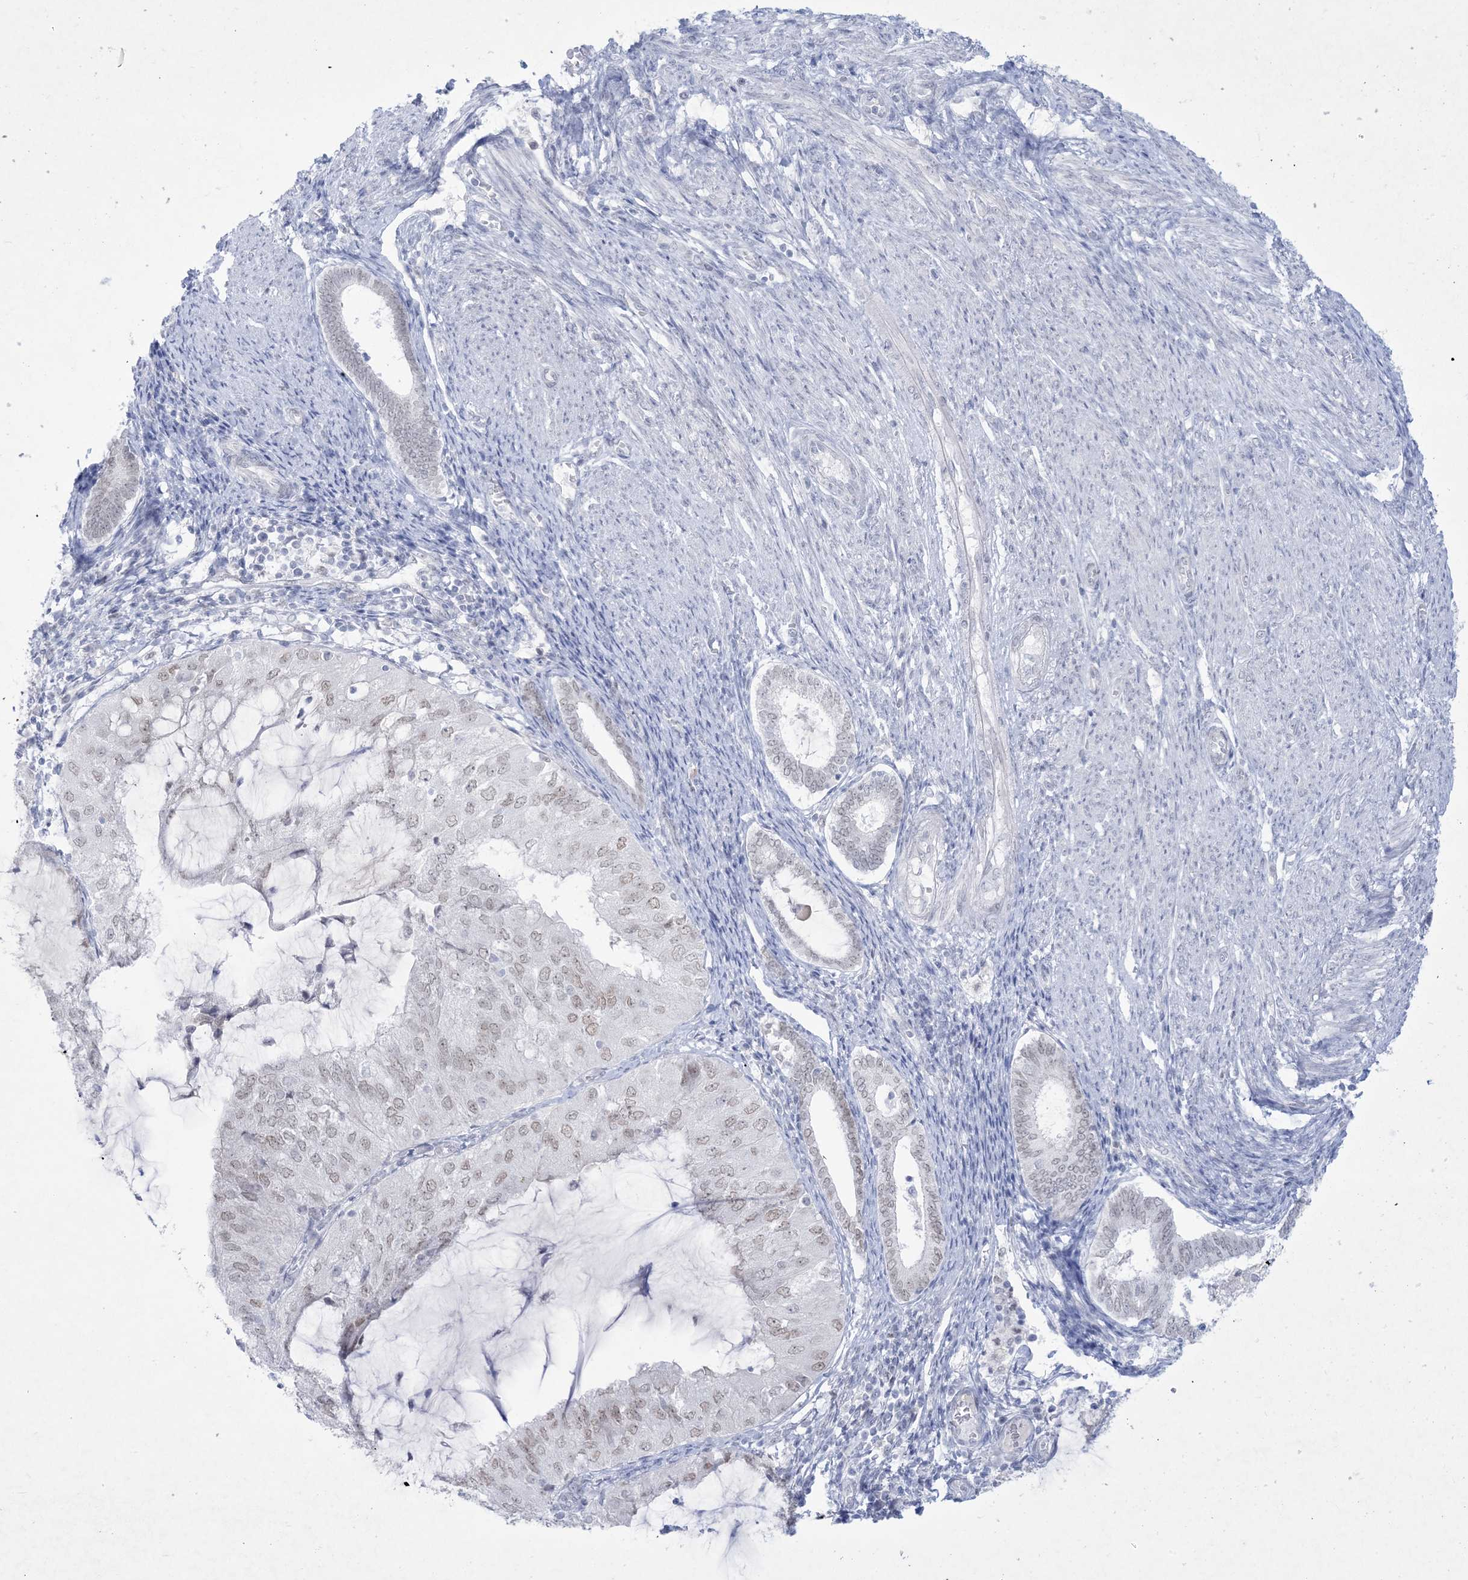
{"staining": {"intensity": "weak", "quantity": "<25%", "location": "nuclear"}, "tissue": "endometrial cancer", "cell_type": "Tumor cells", "image_type": "cancer", "snomed": [{"axis": "morphology", "description": "Adenocarcinoma, NOS"}, {"axis": "topography", "description": "Endometrium"}], "caption": "Histopathology image shows no protein positivity in tumor cells of endometrial adenocarcinoma tissue. (DAB (3,3'-diaminobenzidine) IHC visualized using brightfield microscopy, high magnification).", "gene": "HOMEZ", "patient": {"sex": "female", "age": 81}}